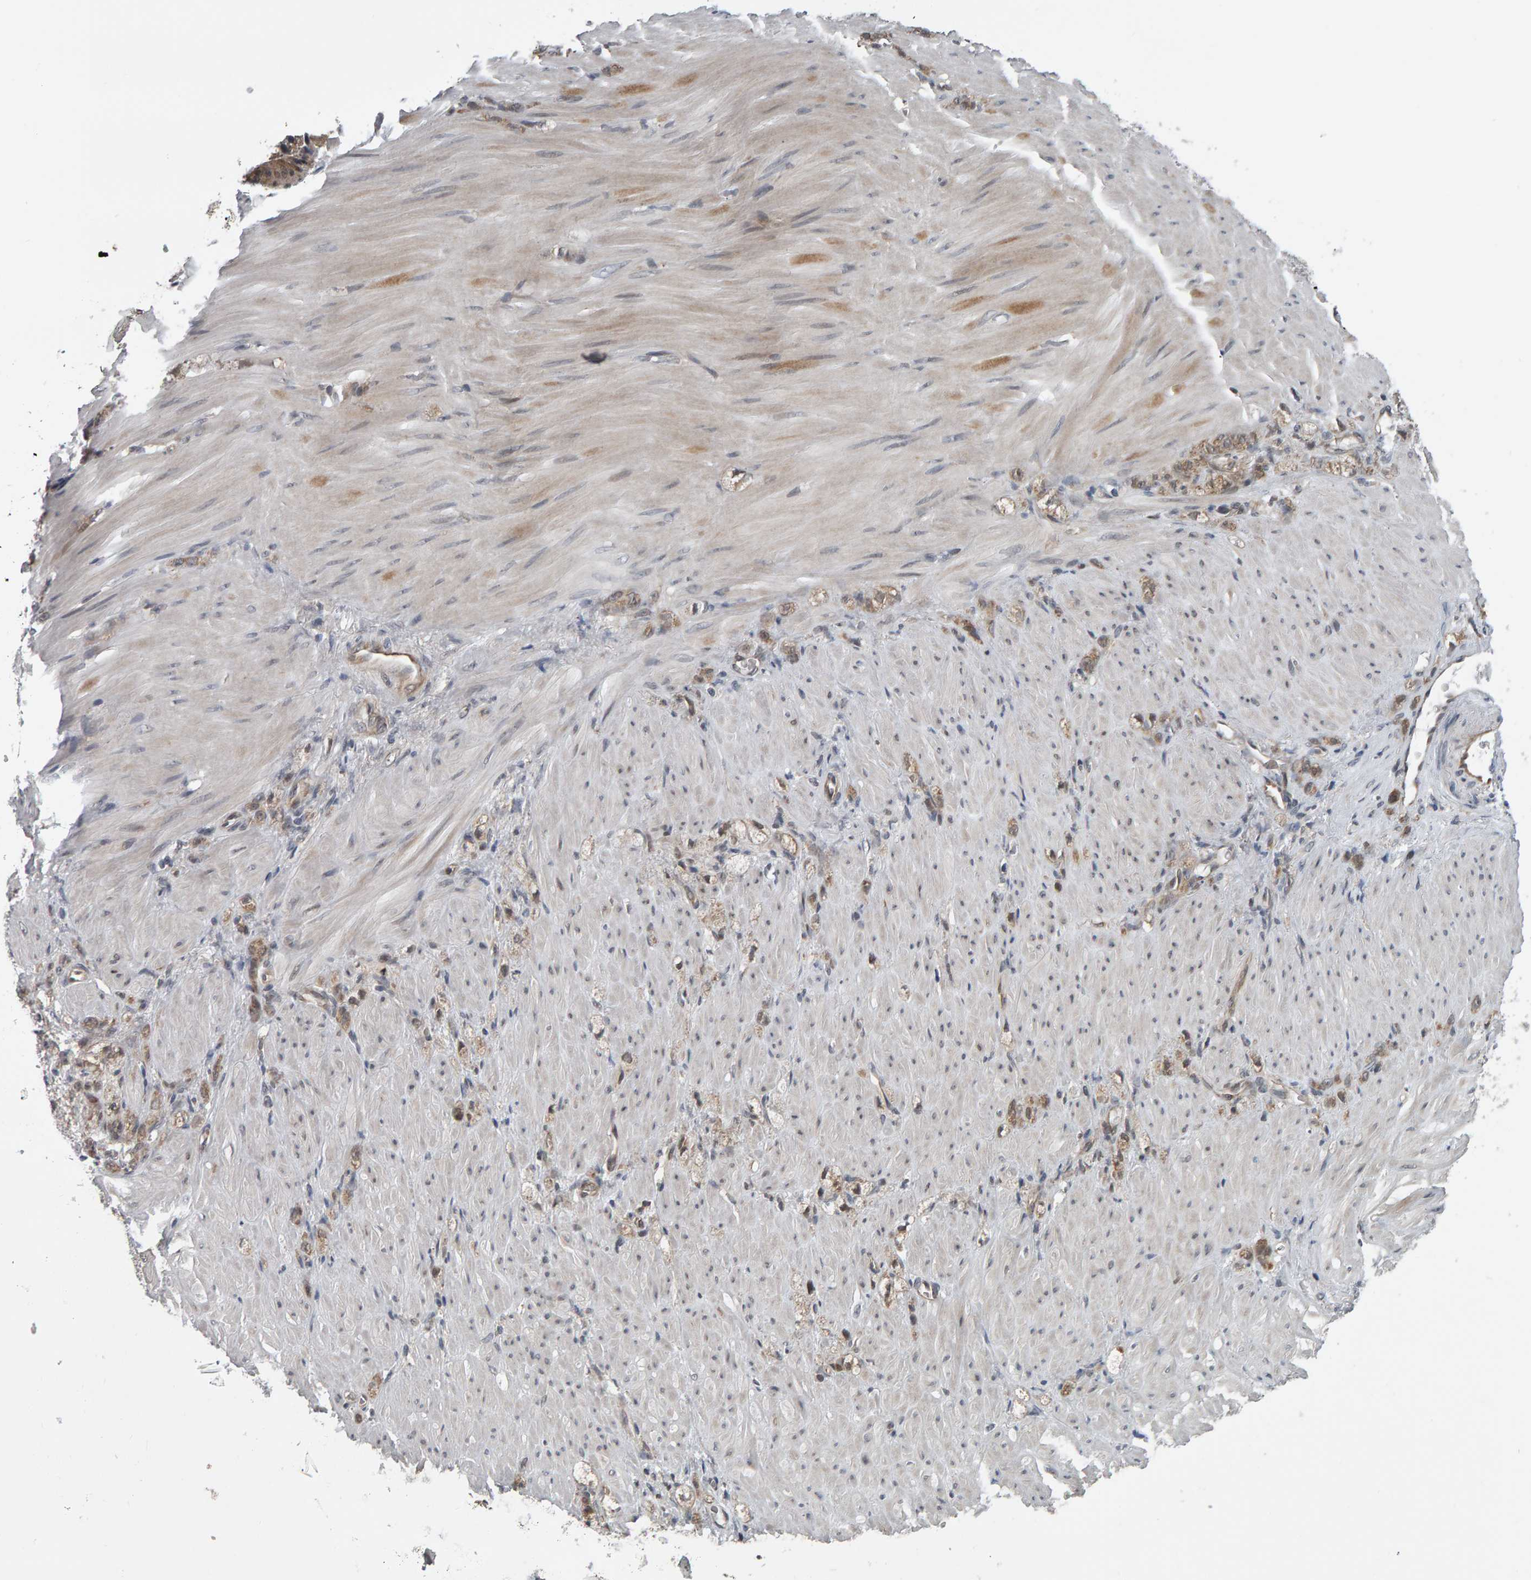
{"staining": {"intensity": "weak", "quantity": ">75%", "location": "cytoplasmic/membranous"}, "tissue": "stomach cancer", "cell_type": "Tumor cells", "image_type": "cancer", "snomed": [{"axis": "morphology", "description": "Normal tissue, NOS"}, {"axis": "morphology", "description": "Adenocarcinoma, NOS"}, {"axis": "topography", "description": "Stomach"}], "caption": "A high-resolution photomicrograph shows immunohistochemistry (IHC) staining of stomach cancer (adenocarcinoma), which displays weak cytoplasmic/membranous positivity in about >75% of tumor cells.", "gene": "COASY", "patient": {"sex": "male", "age": 82}}